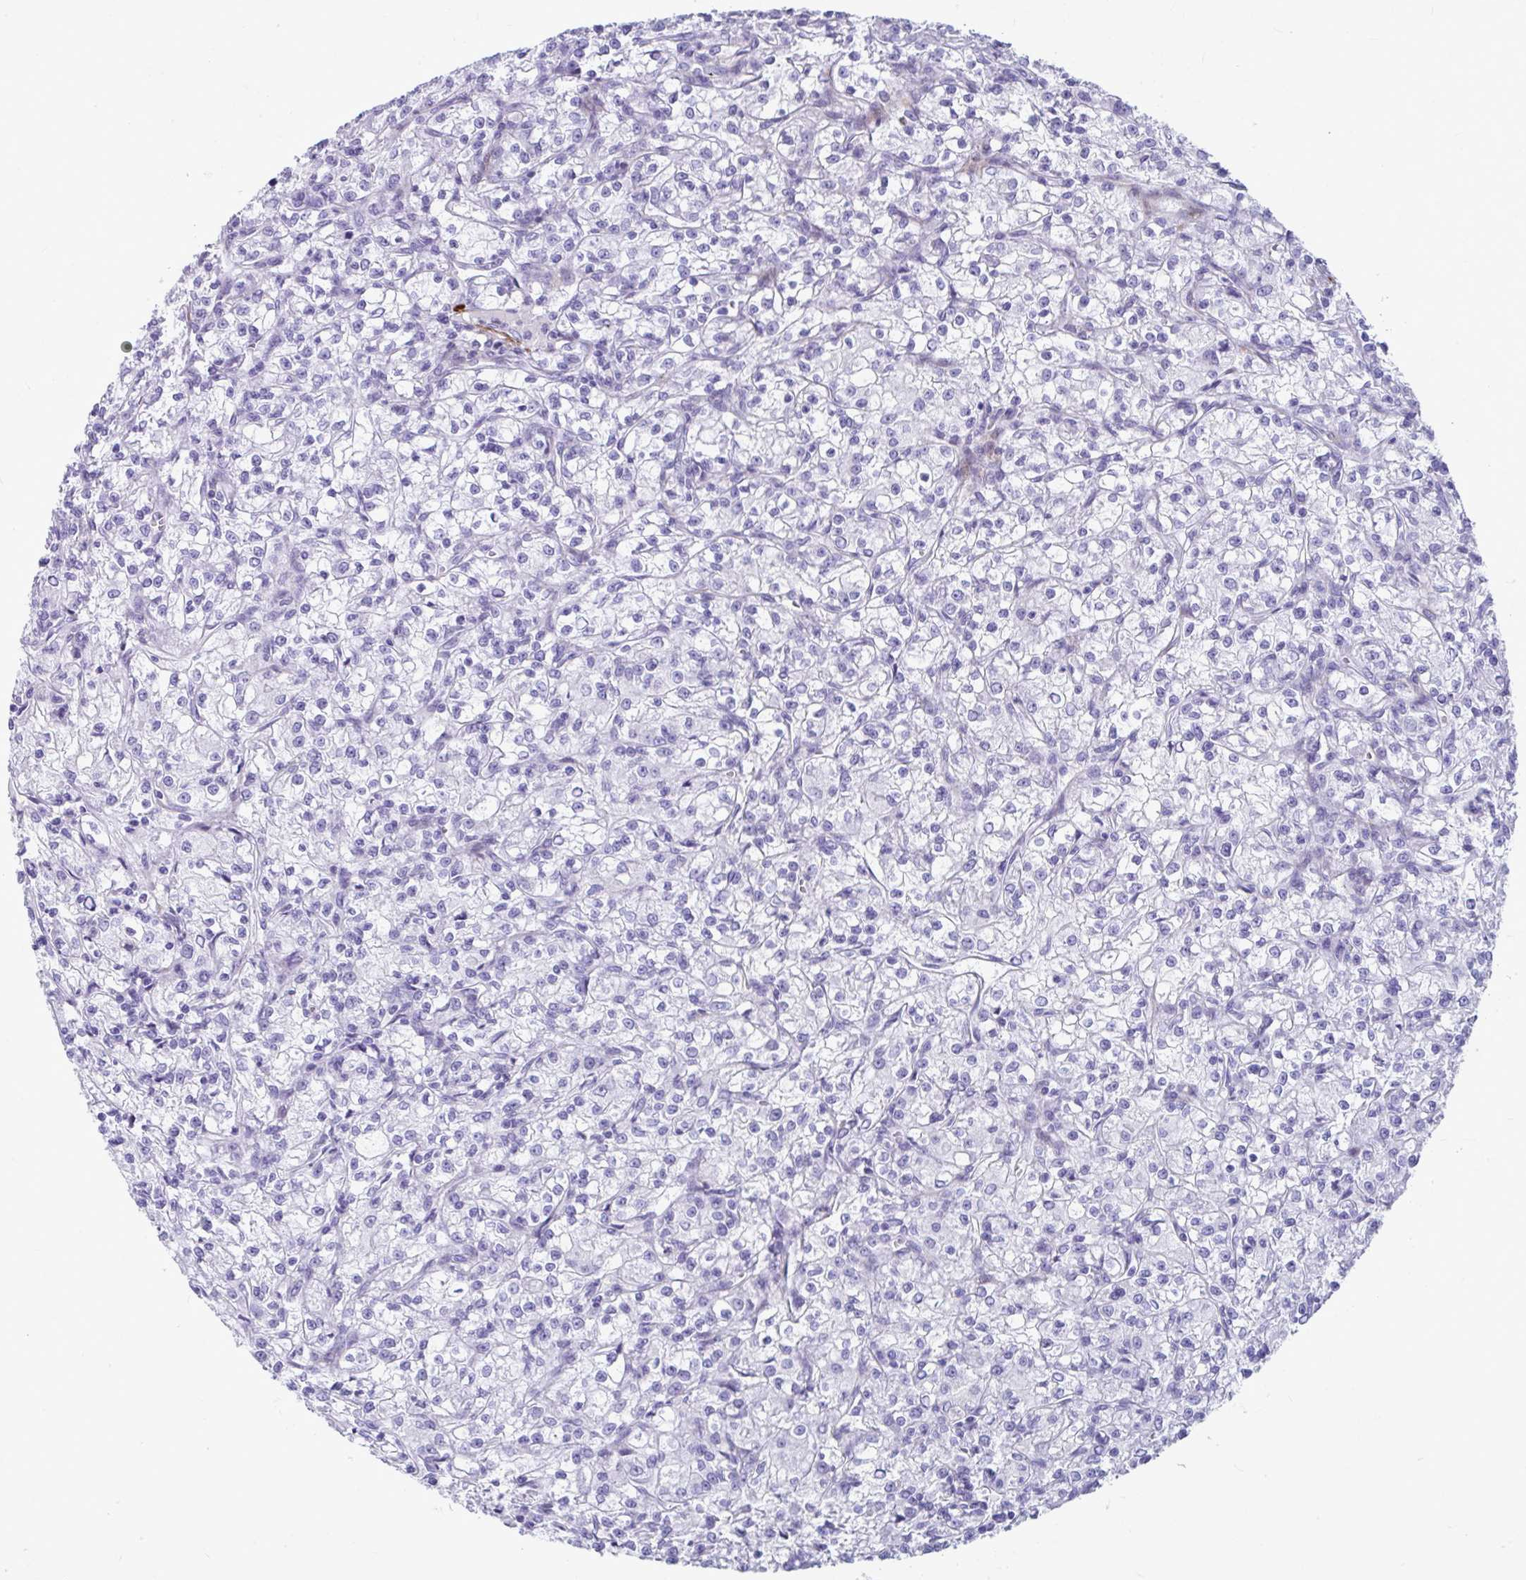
{"staining": {"intensity": "negative", "quantity": "none", "location": "none"}, "tissue": "renal cancer", "cell_type": "Tumor cells", "image_type": "cancer", "snomed": [{"axis": "morphology", "description": "Adenocarcinoma, NOS"}, {"axis": "topography", "description": "Kidney"}], "caption": "The image exhibits no staining of tumor cells in adenocarcinoma (renal).", "gene": "GRXCR2", "patient": {"sex": "female", "age": 59}}